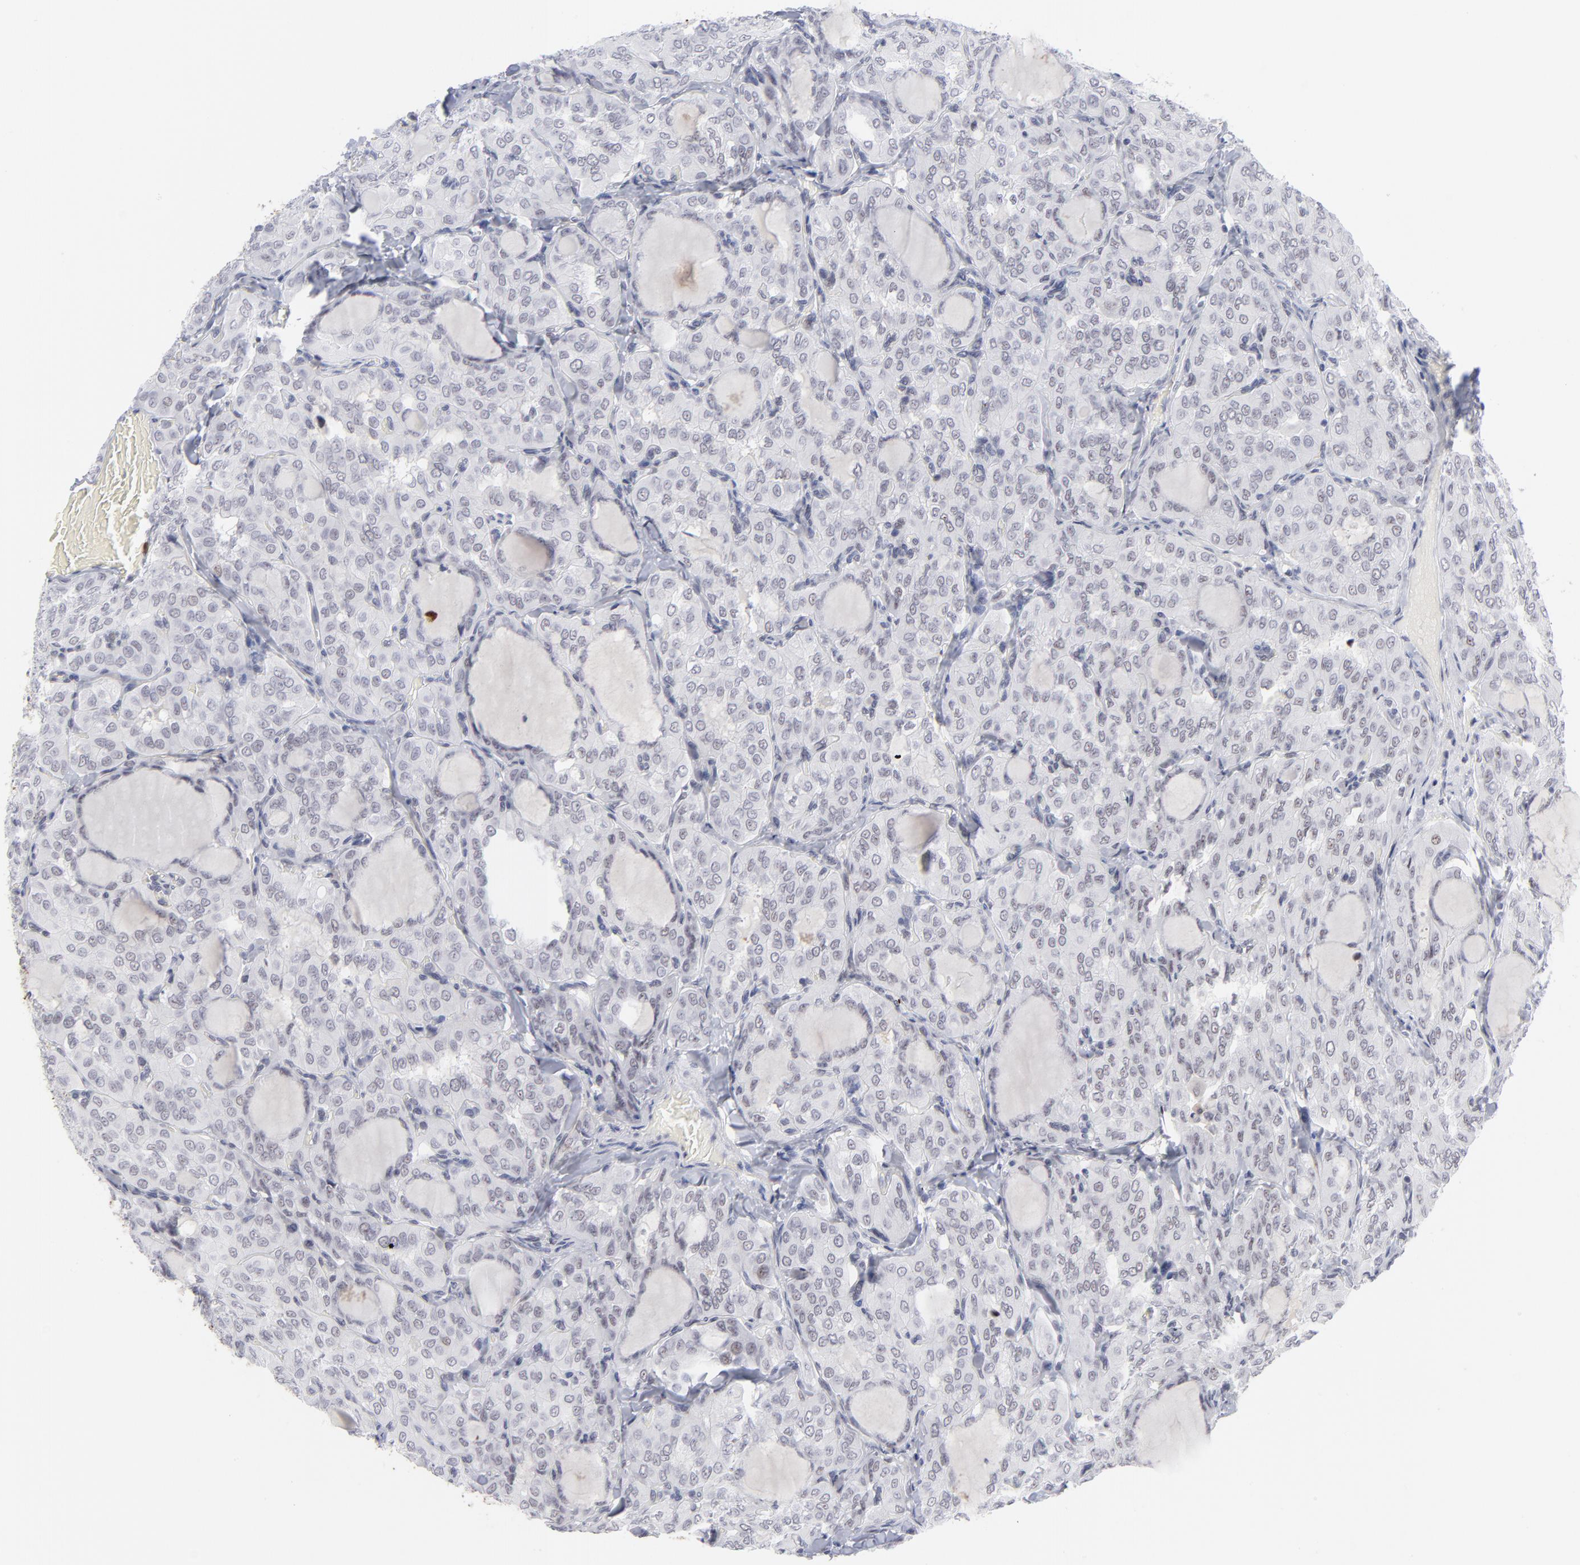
{"staining": {"intensity": "moderate", "quantity": "<25%", "location": "nuclear"}, "tissue": "thyroid cancer", "cell_type": "Tumor cells", "image_type": "cancer", "snomed": [{"axis": "morphology", "description": "Papillary adenocarcinoma, NOS"}, {"axis": "topography", "description": "Thyroid gland"}], "caption": "There is low levels of moderate nuclear staining in tumor cells of thyroid cancer, as demonstrated by immunohistochemical staining (brown color).", "gene": "CCR2", "patient": {"sex": "male", "age": 20}}